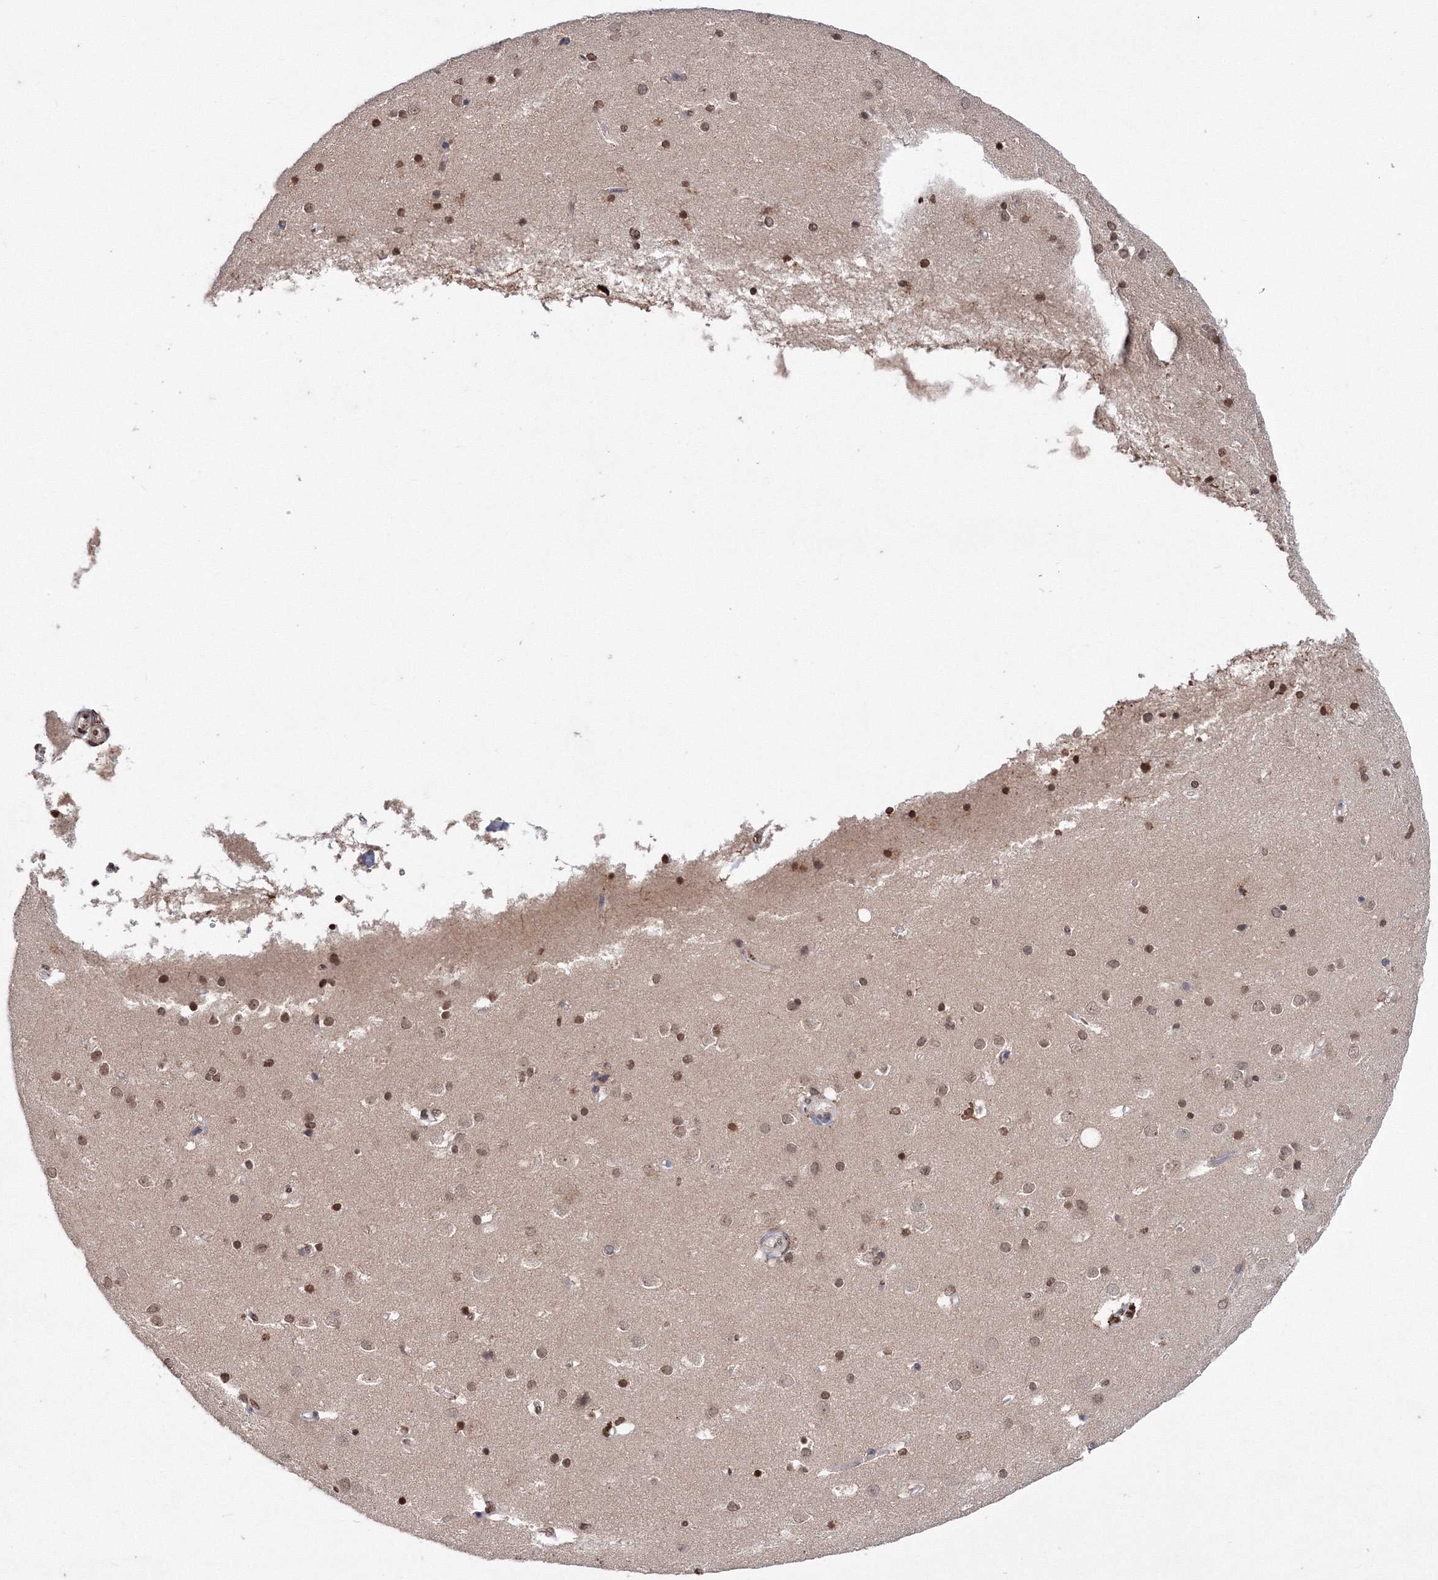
{"staining": {"intensity": "moderate", "quantity": ">75%", "location": "nuclear"}, "tissue": "cerebral cortex", "cell_type": "Endothelial cells", "image_type": "normal", "snomed": [{"axis": "morphology", "description": "Normal tissue, NOS"}, {"axis": "topography", "description": "Cerebral cortex"}], "caption": "The immunohistochemical stain labels moderate nuclear staining in endothelial cells of normal cerebral cortex. (Brightfield microscopy of DAB IHC at high magnification).", "gene": "GPN1", "patient": {"sex": "male", "age": 54}}